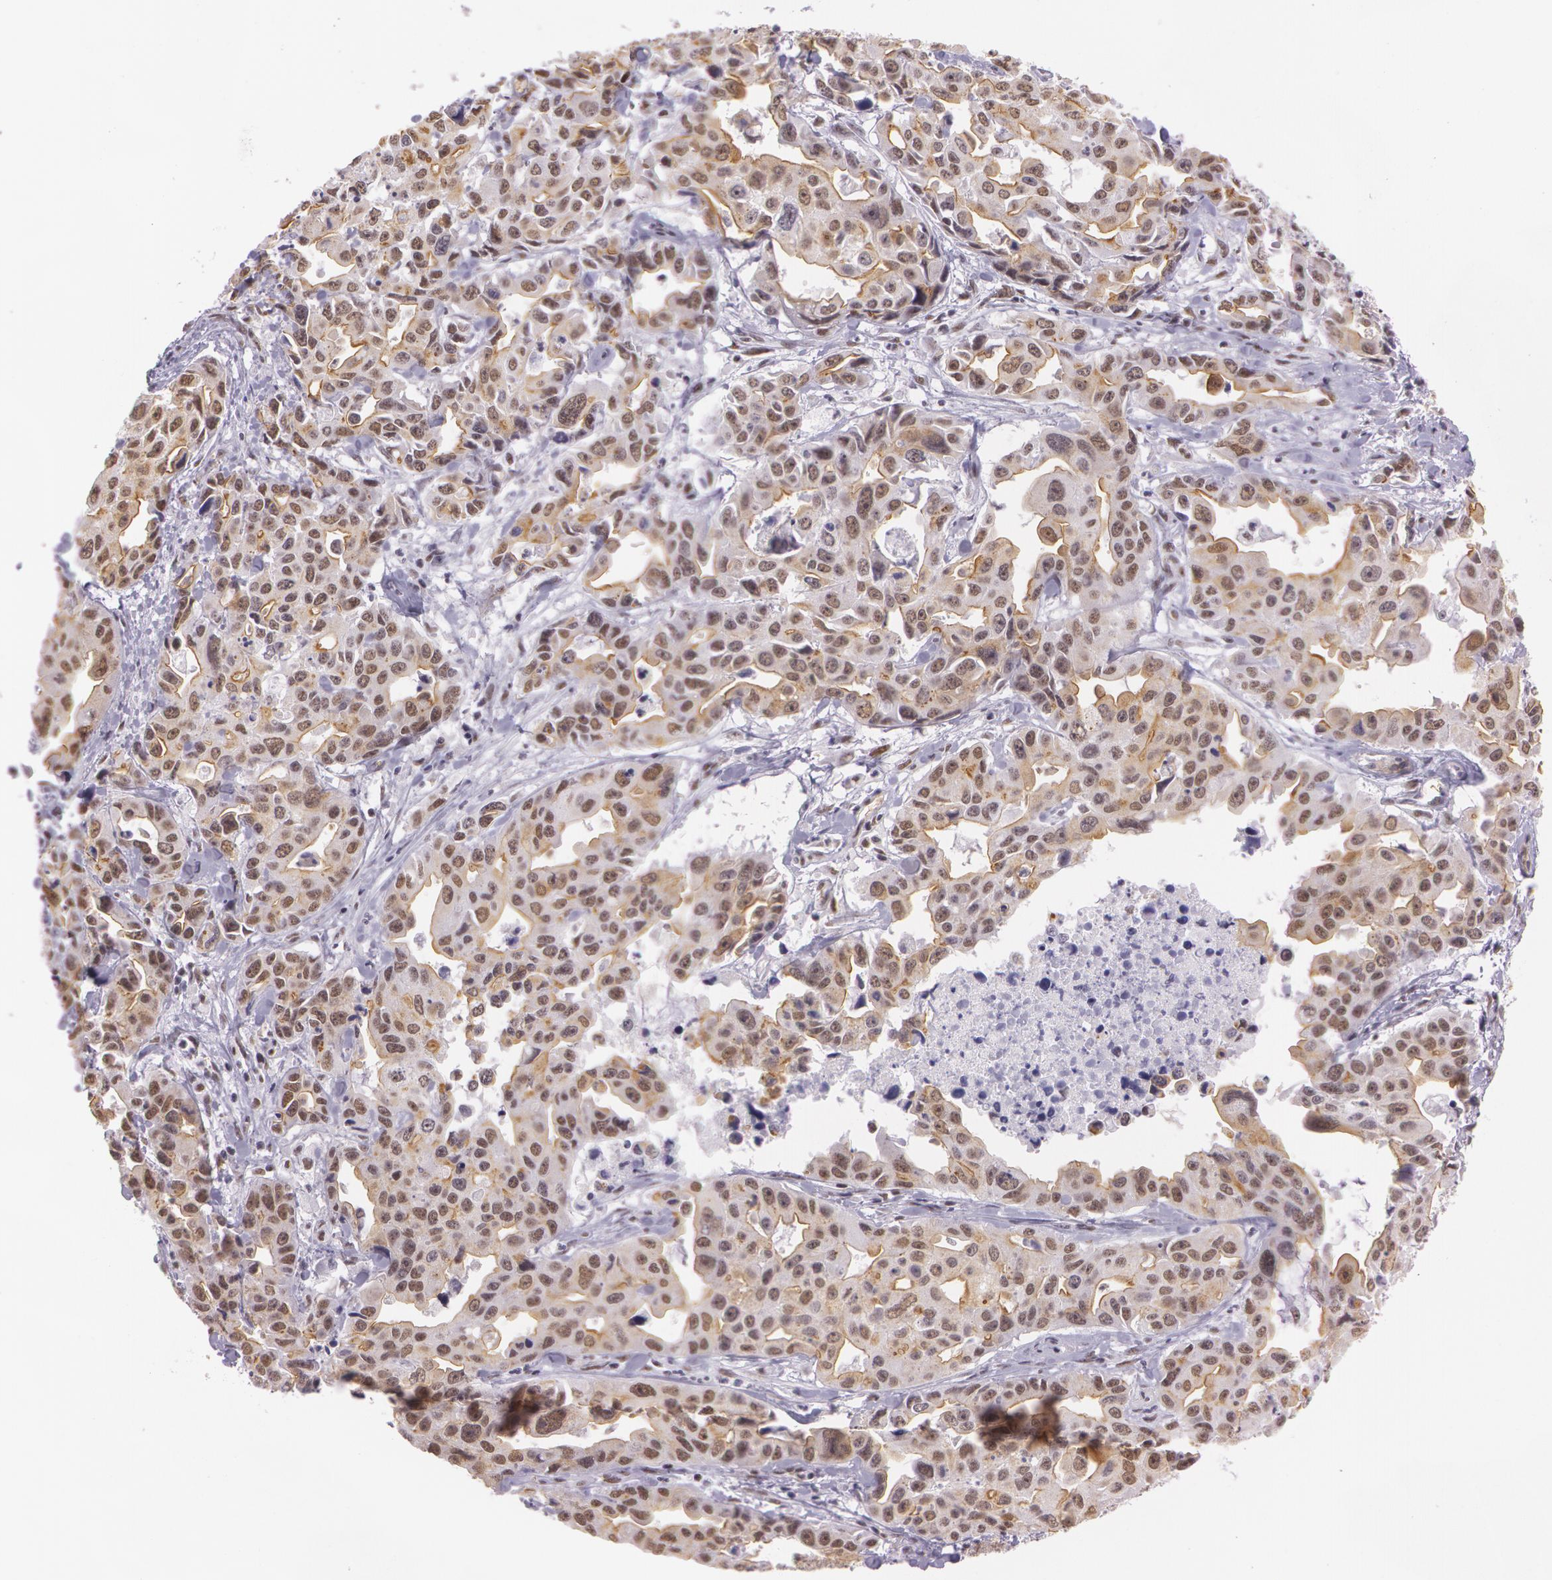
{"staining": {"intensity": "moderate", "quantity": "25%-75%", "location": "cytoplasmic/membranous"}, "tissue": "lung cancer", "cell_type": "Tumor cells", "image_type": "cancer", "snomed": [{"axis": "morphology", "description": "Adenocarcinoma, NOS"}, {"axis": "topography", "description": "Lung"}], "caption": "This is an image of IHC staining of adenocarcinoma (lung), which shows moderate staining in the cytoplasmic/membranous of tumor cells.", "gene": "NBN", "patient": {"sex": "male", "age": 64}}